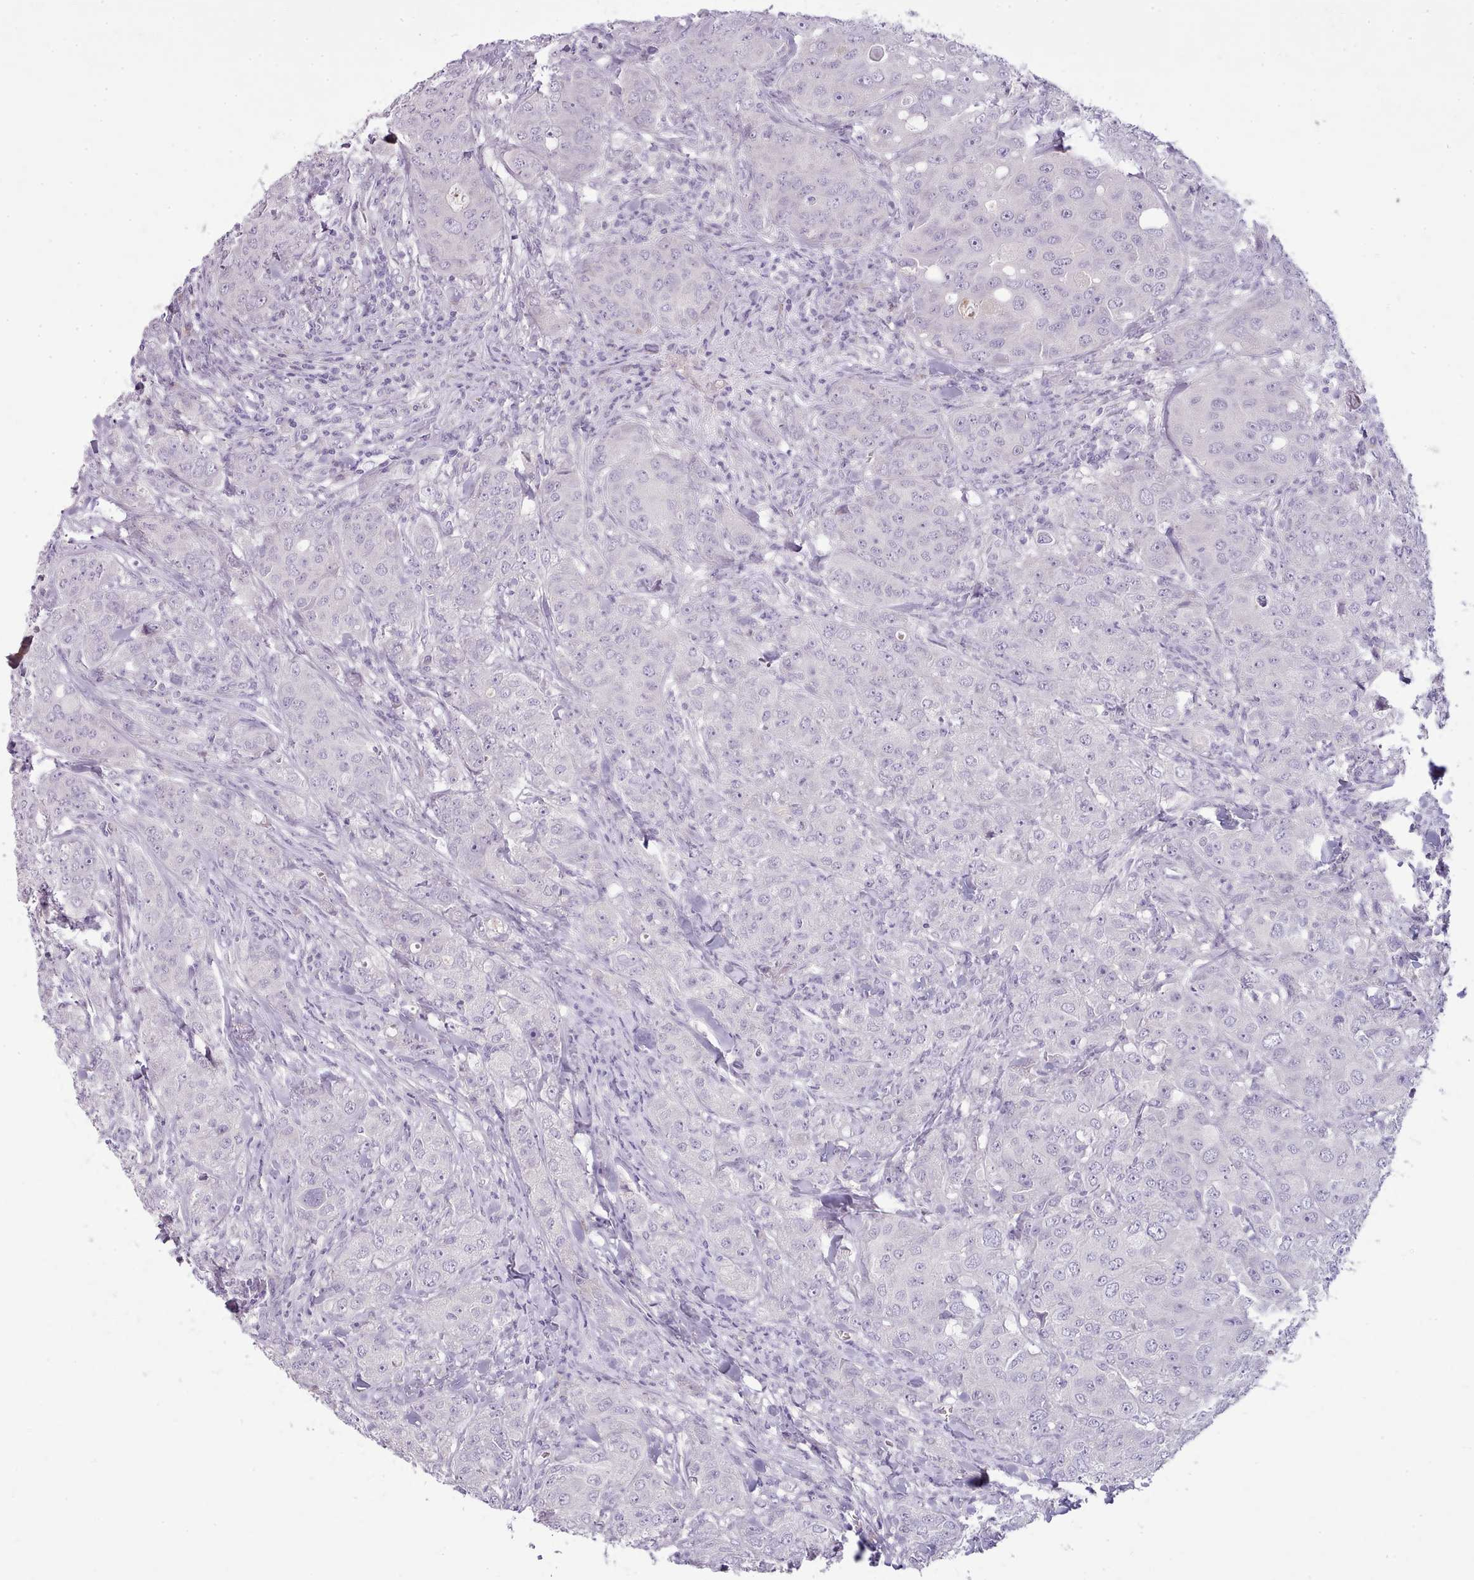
{"staining": {"intensity": "negative", "quantity": "none", "location": "none"}, "tissue": "breast cancer", "cell_type": "Tumor cells", "image_type": "cancer", "snomed": [{"axis": "morphology", "description": "Duct carcinoma"}, {"axis": "topography", "description": "Breast"}], "caption": "A histopathology image of breast cancer (invasive ductal carcinoma) stained for a protein demonstrates no brown staining in tumor cells. (Stains: DAB immunohistochemistry (IHC) with hematoxylin counter stain, Microscopy: brightfield microscopy at high magnification).", "gene": "TOX2", "patient": {"sex": "female", "age": 43}}